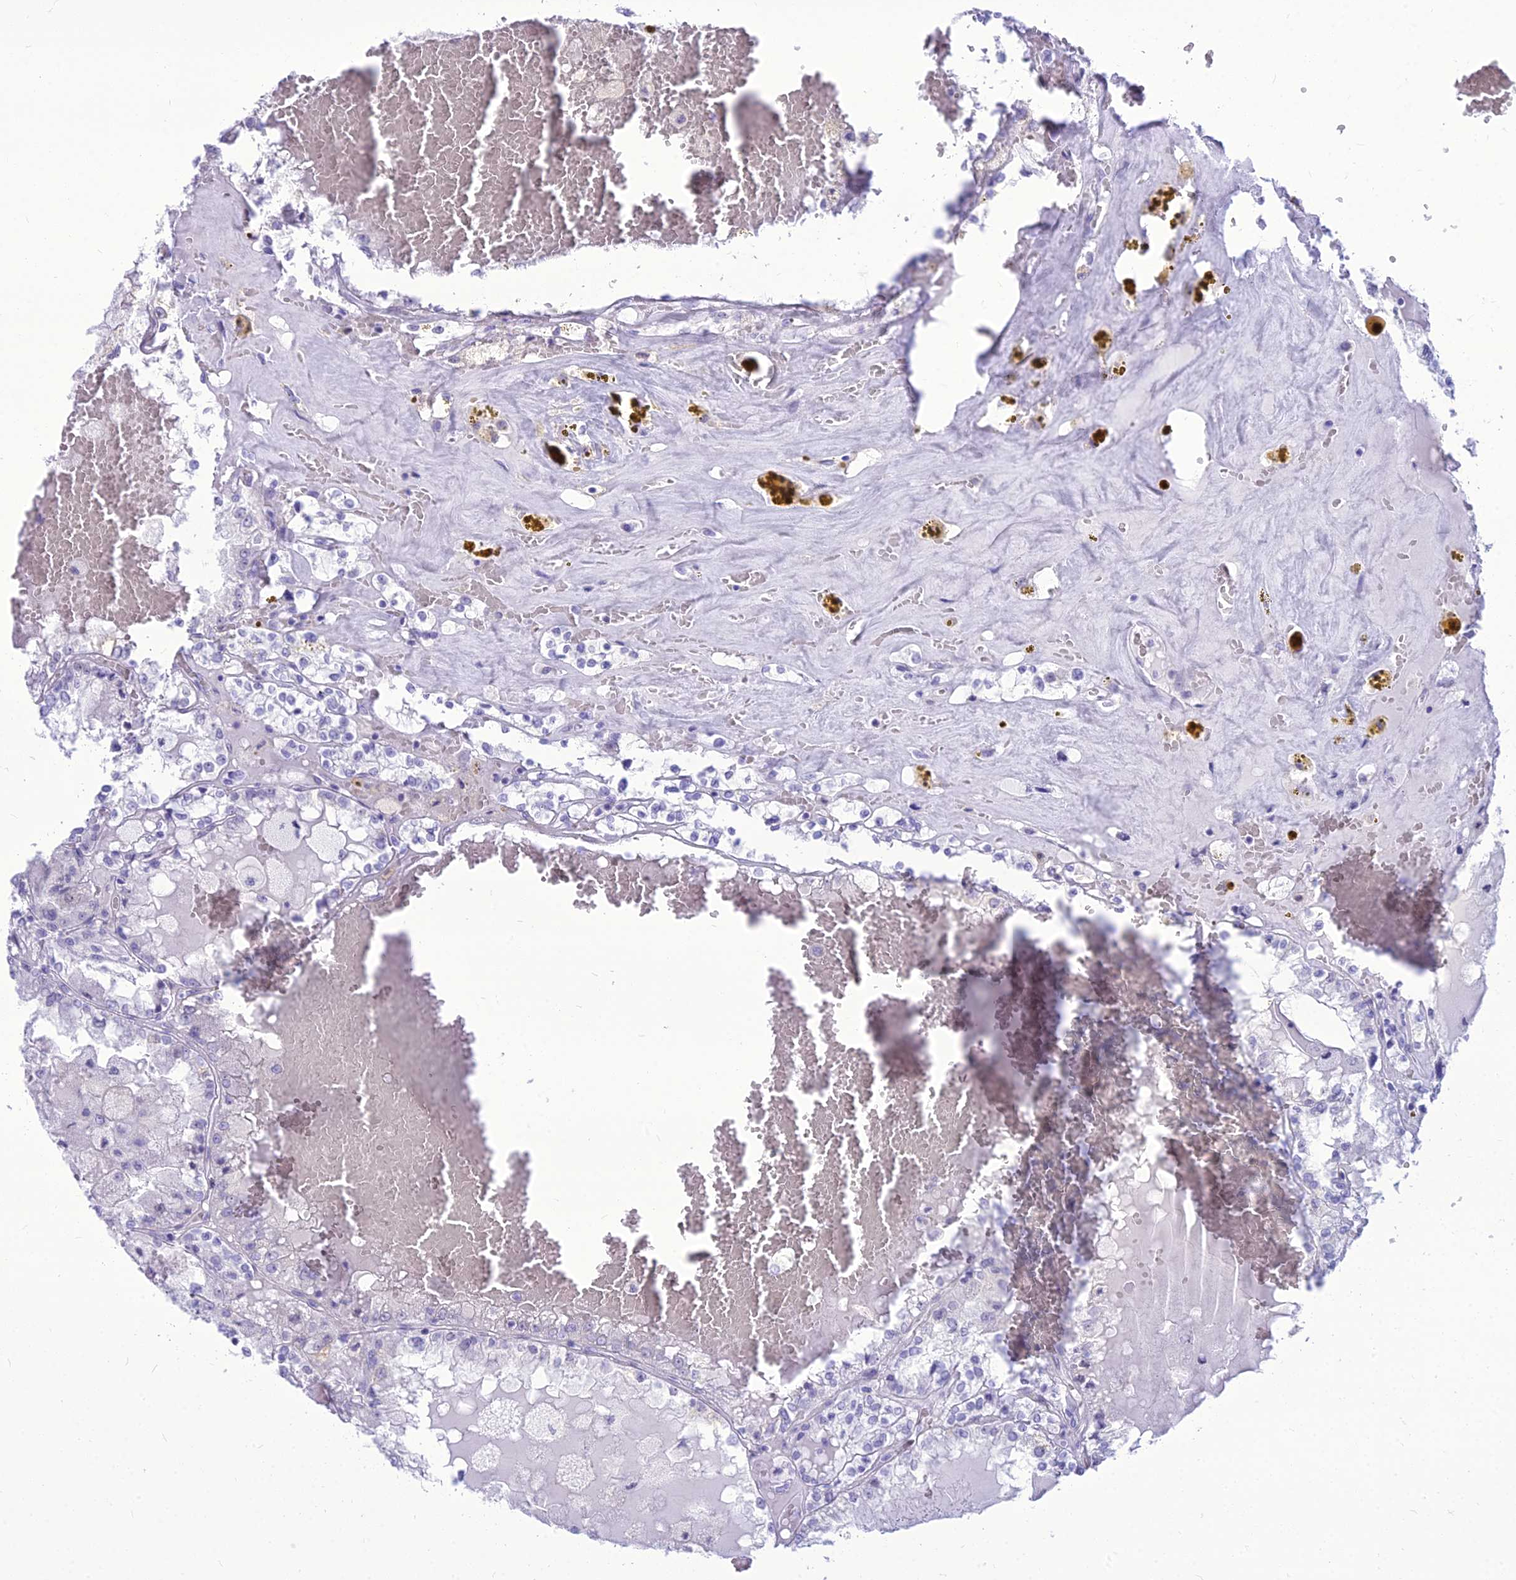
{"staining": {"intensity": "negative", "quantity": "none", "location": "none"}, "tissue": "renal cancer", "cell_type": "Tumor cells", "image_type": "cancer", "snomed": [{"axis": "morphology", "description": "Adenocarcinoma, NOS"}, {"axis": "topography", "description": "Kidney"}], "caption": "DAB (3,3'-diaminobenzidine) immunohistochemical staining of renal cancer reveals no significant positivity in tumor cells.", "gene": "DHX40", "patient": {"sex": "female", "age": 56}}